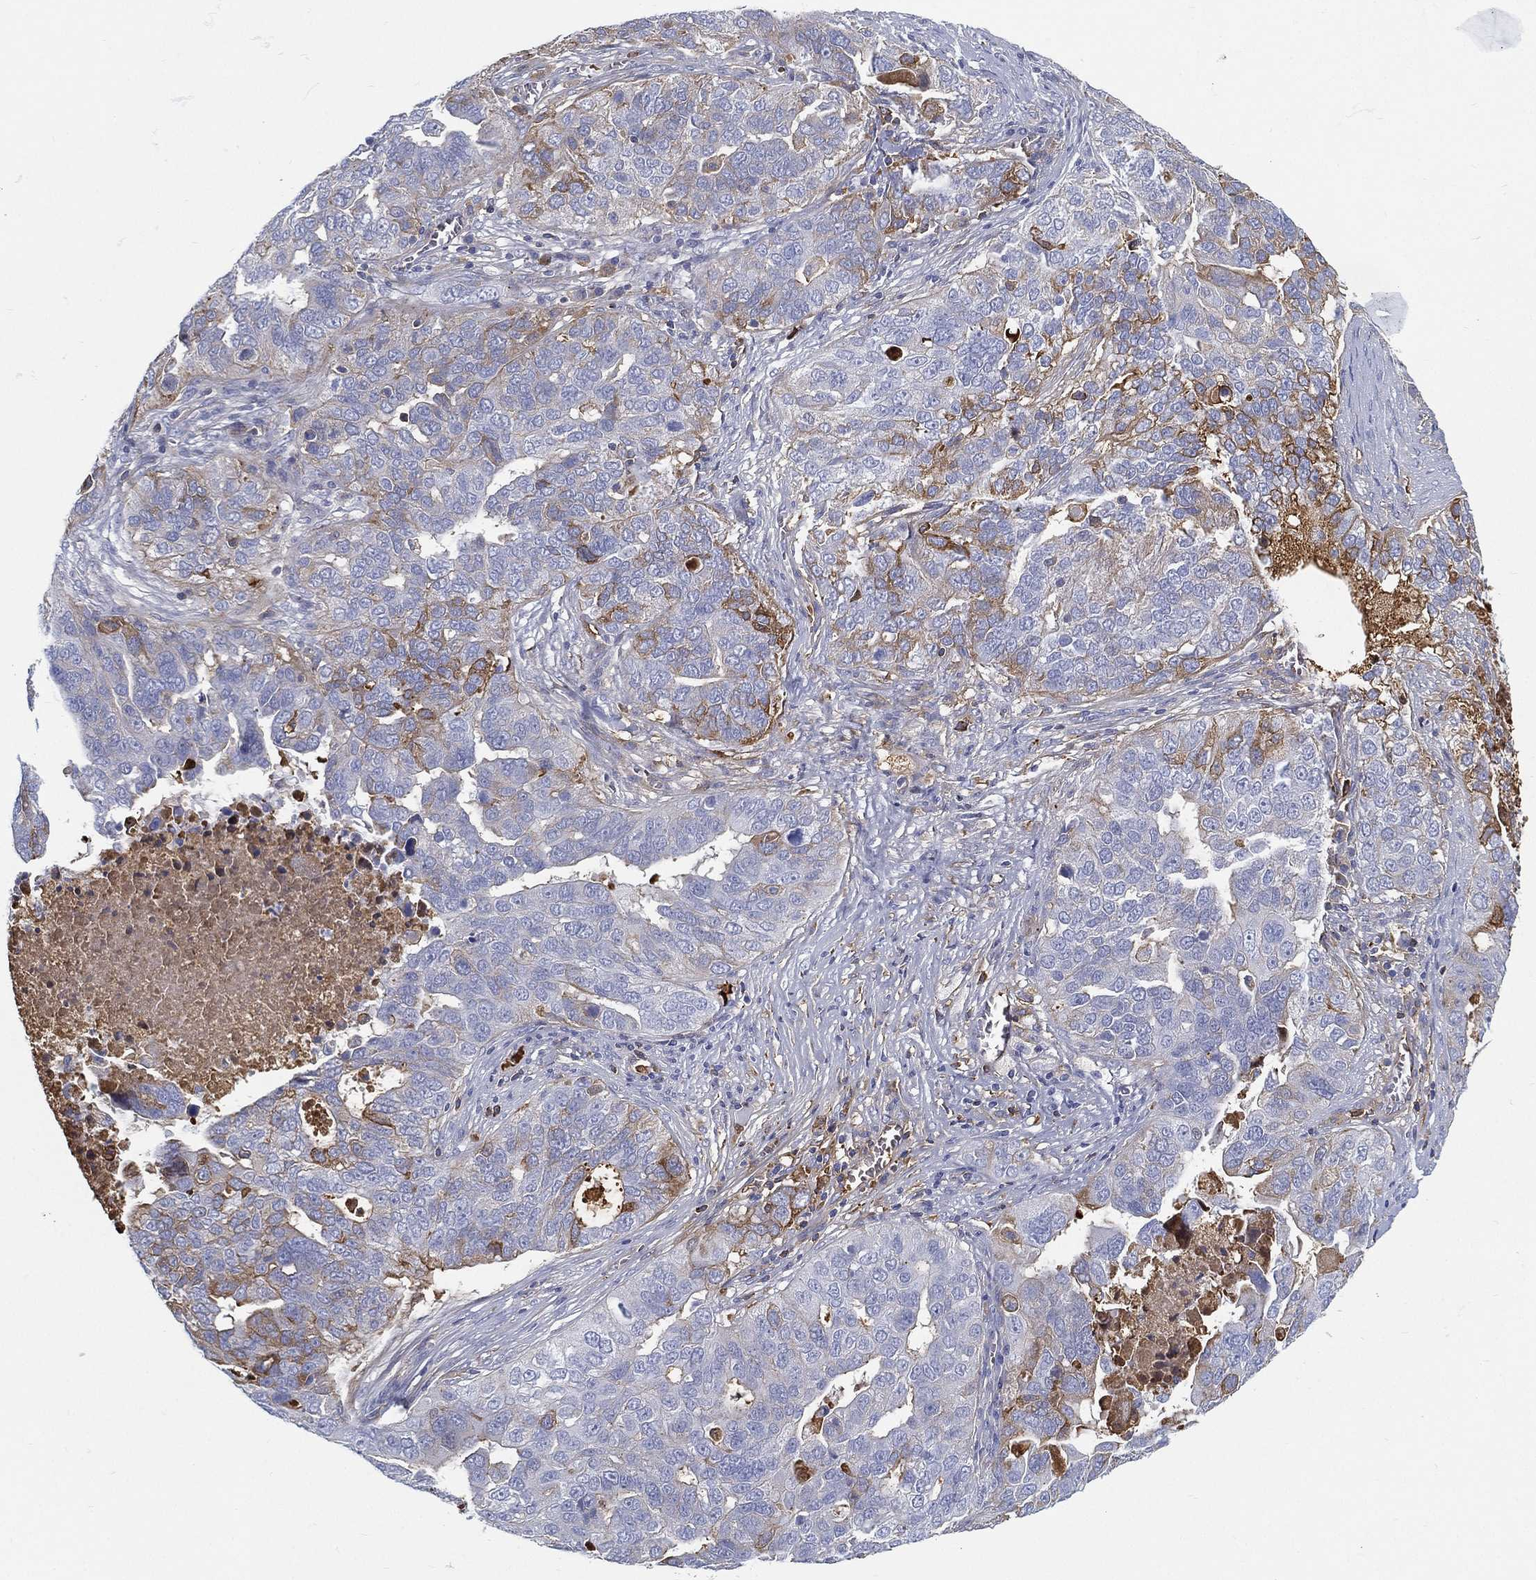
{"staining": {"intensity": "moderate", "quantity": "<25%", "location": "cytoplasmic/membranous"}, "tissue": "ovarian cancer", "cell_type": "Tumor cells", "image_type": "cancer", "snomed": [{"axis": "morphology", "description": "Carcinoma, endometroid"}, {"axis": "topography", "description": "Soft tissue"}, {"axis": "topography", "description": "Ovary"}], "caption": "This photomicrograph displays immunohistochemistry staining of ovarian endometroid carcinoma, with low moderate cytoplasmic/membranous expression in about <25% of tumor cells.", "gene": "IFNB1", "patient": {"sex": "female", "age": 52}}